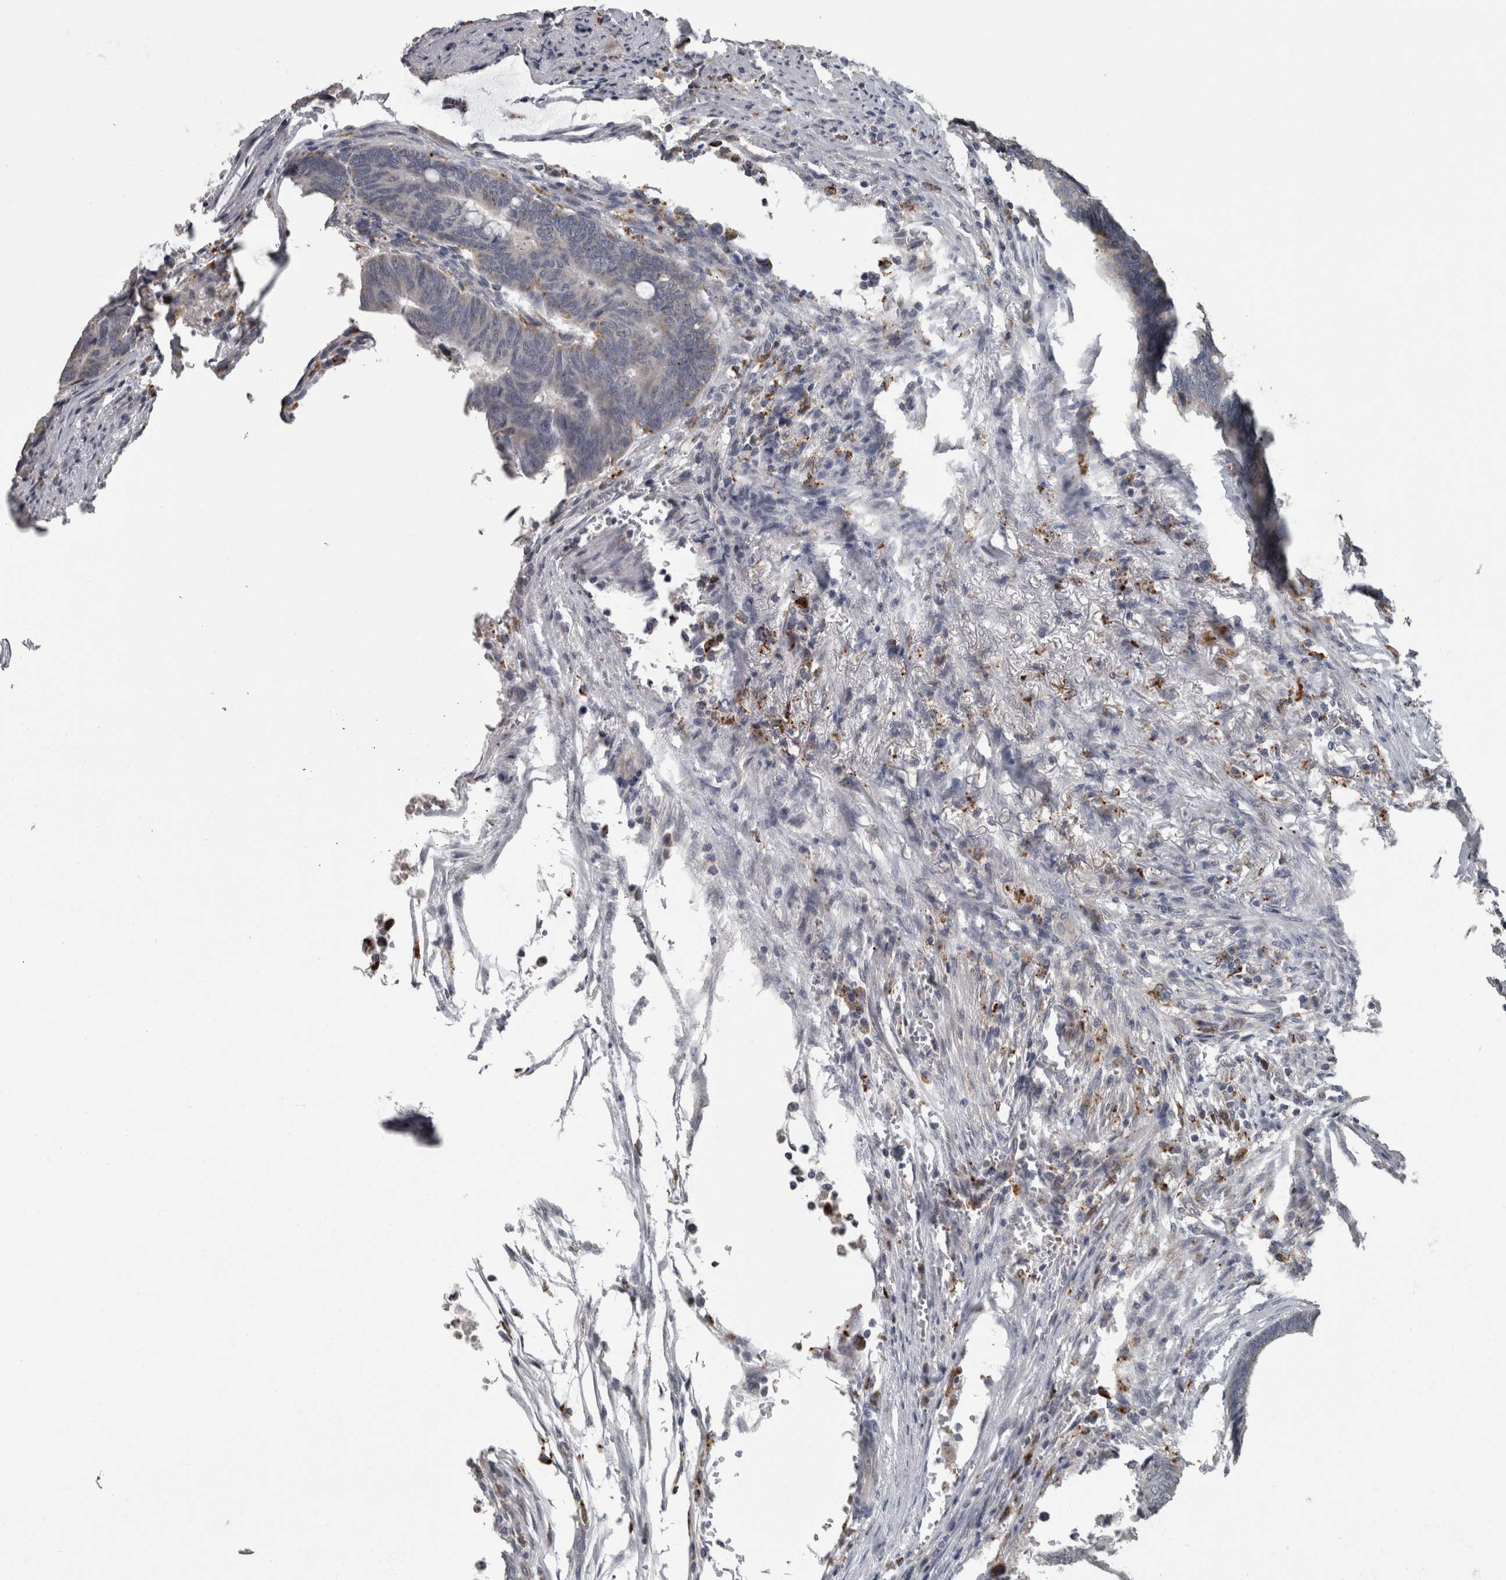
{"staining": {"intensity": "weak", "quantity": "<25%", "location": "cytoplasmic/membranous"}, "tissue": "colorectal cancer", "cell_type": "Tumor cells", "image_type": "cancer", "snomed": [{"axis": "morphology", "description": "Normal tissue, NOS"}, {"axis": "morphology", "description": "Adenocarcinoma, NOS"}, {"axis": "topography", "description": "Rectum"}, {"axis": "topography", "description": "Peripheral nerve tissue"}], "caption": "DAB immunohistochemical staining of human adenocarcinoma (colorectal) displays no significant expression in tumor cells.", "gene": "NAAA", "patient": {"sex": "male", "age": 92}}